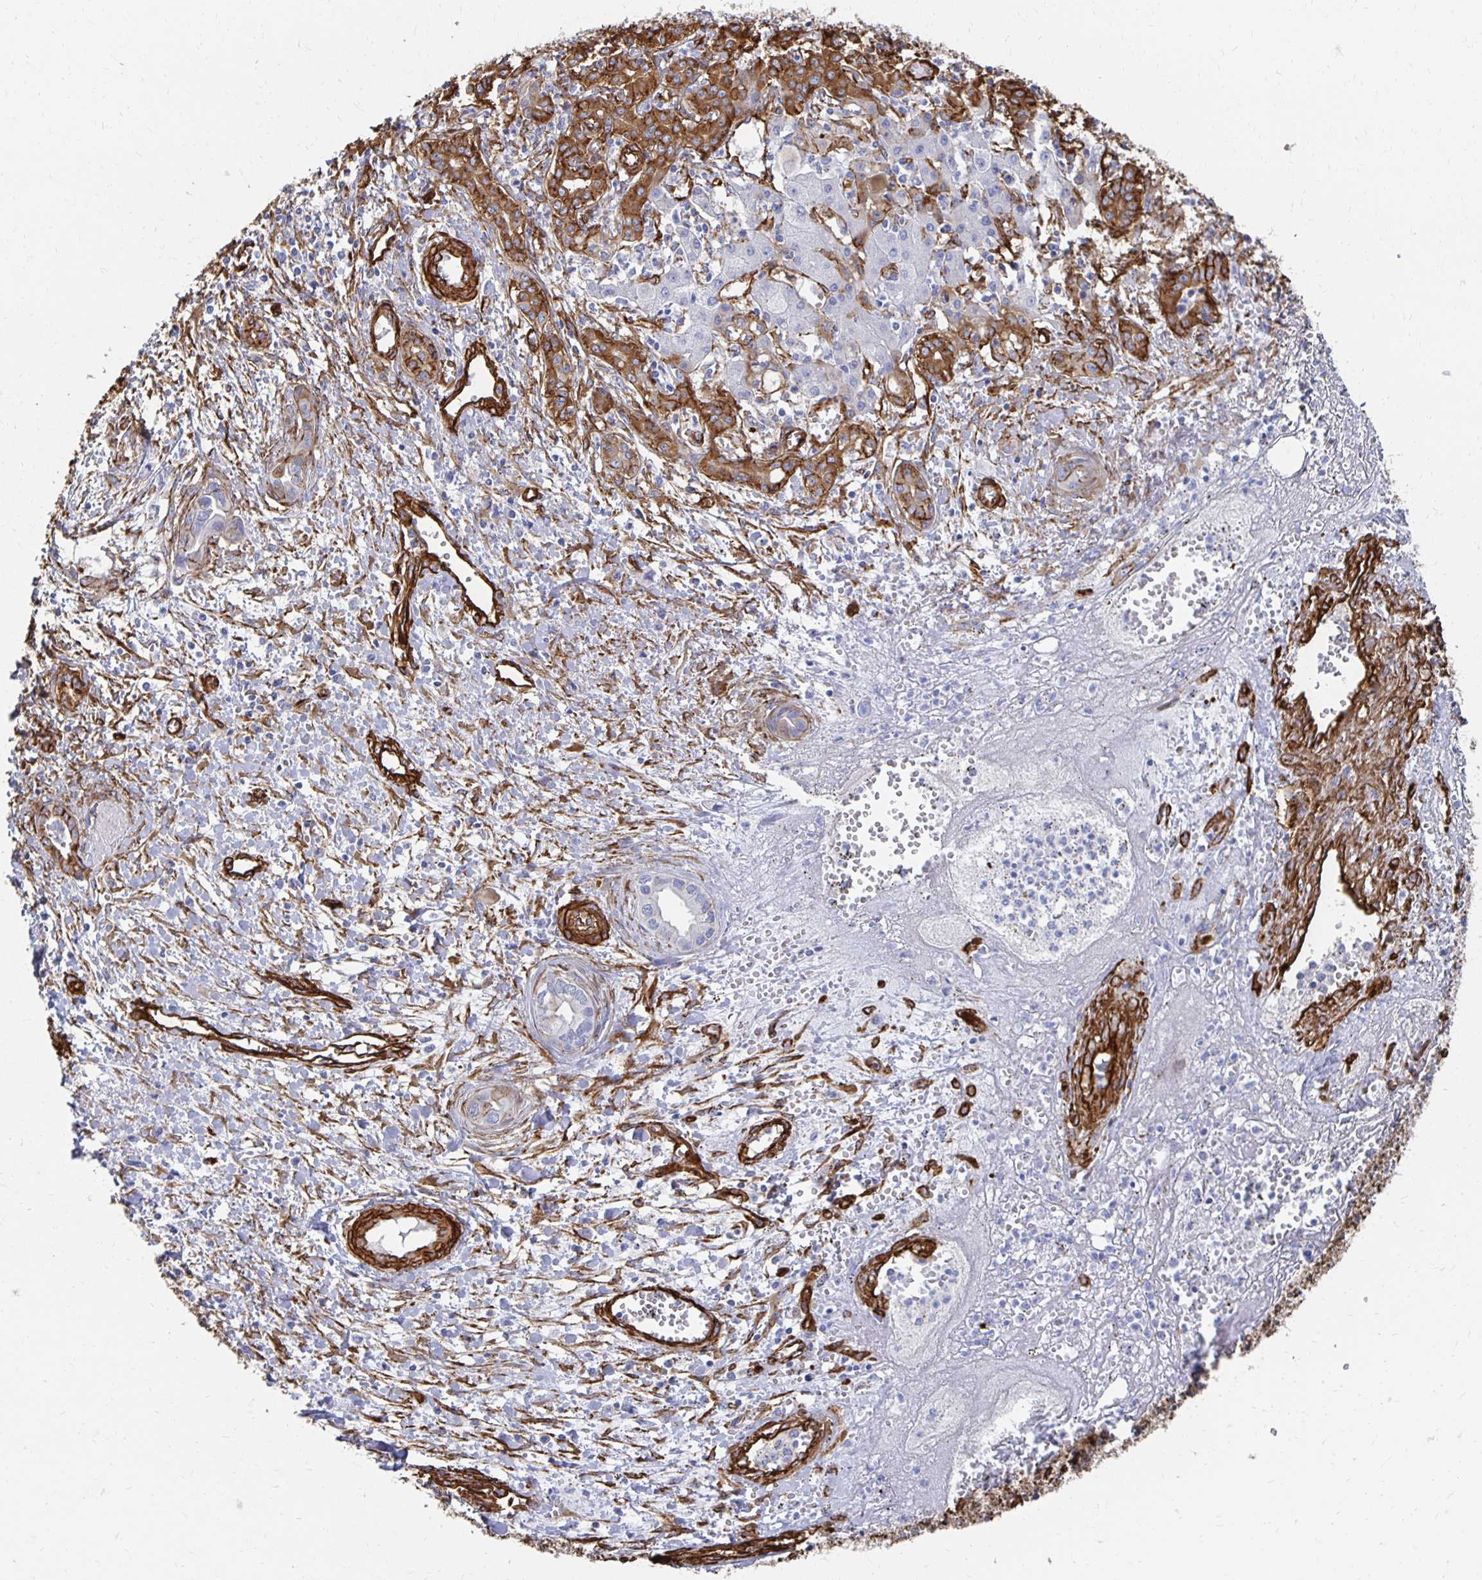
{"staining": {"intensity": "strong", "quantity": ">75%", "location": "cytoplasmic/membranous"}, "tissue": "liver cancer", "cell_type": "Tumor cells", "image_type": "cancer", "snomed": [{"axis": "morphology", "description": "Cholangiocarcinoma"}, {"axis": "topography", "description": "Liver"}], "caption": "Immunohistochemistry of liver cholangiocarcinoma exhibits high levels of strong cytoplasmic/membranous positivity in approximately >75% of tumor cells. (DAB (3,3'-diaminobenzidine) = brown stain, brightfield microscopy at high magnification).", "gene": "VIPR2", "patient": {"sex": "female", "age": 64}}